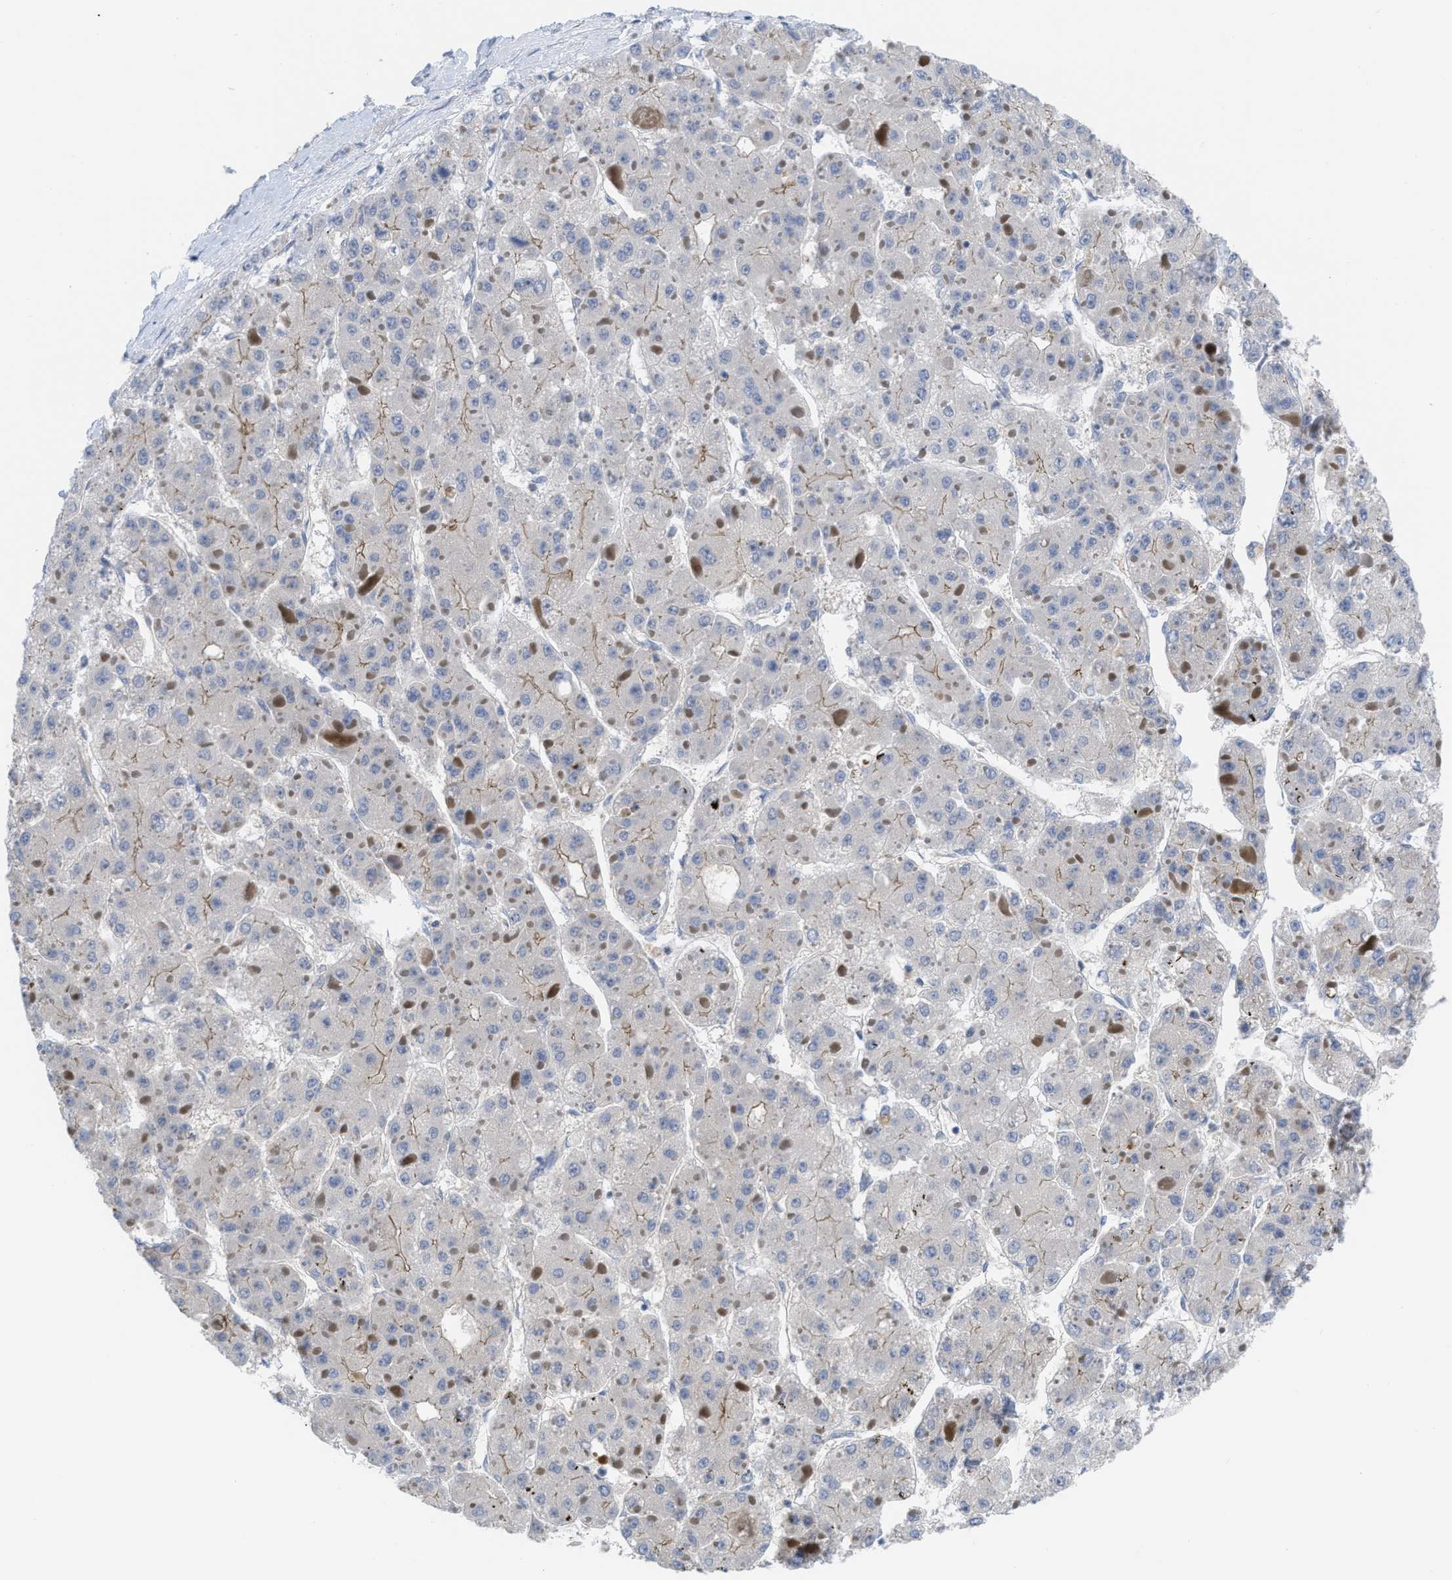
{"staining": {"intensity": "negative", "quantity": "none", "location": "none"}, "tissue": "liver cancer", "cell_type": "Tumor cells", "image_type": "cancer", "snomed": [{"axis": "morphology", "description": "Carcinoma, Hepatocellular, NOS"}, {"axis": "topography", "description": "Liver"}], "caption": "High magnification brightfield microscopy of liver cancer stained with DAB (3,3'-diaminobenzidine) (brown) and counterstained with hematoxylin (blue): tumor cells show no significant expression.", "gene": "LDAF1", "patient": {"sex": "female", "age": 73}}